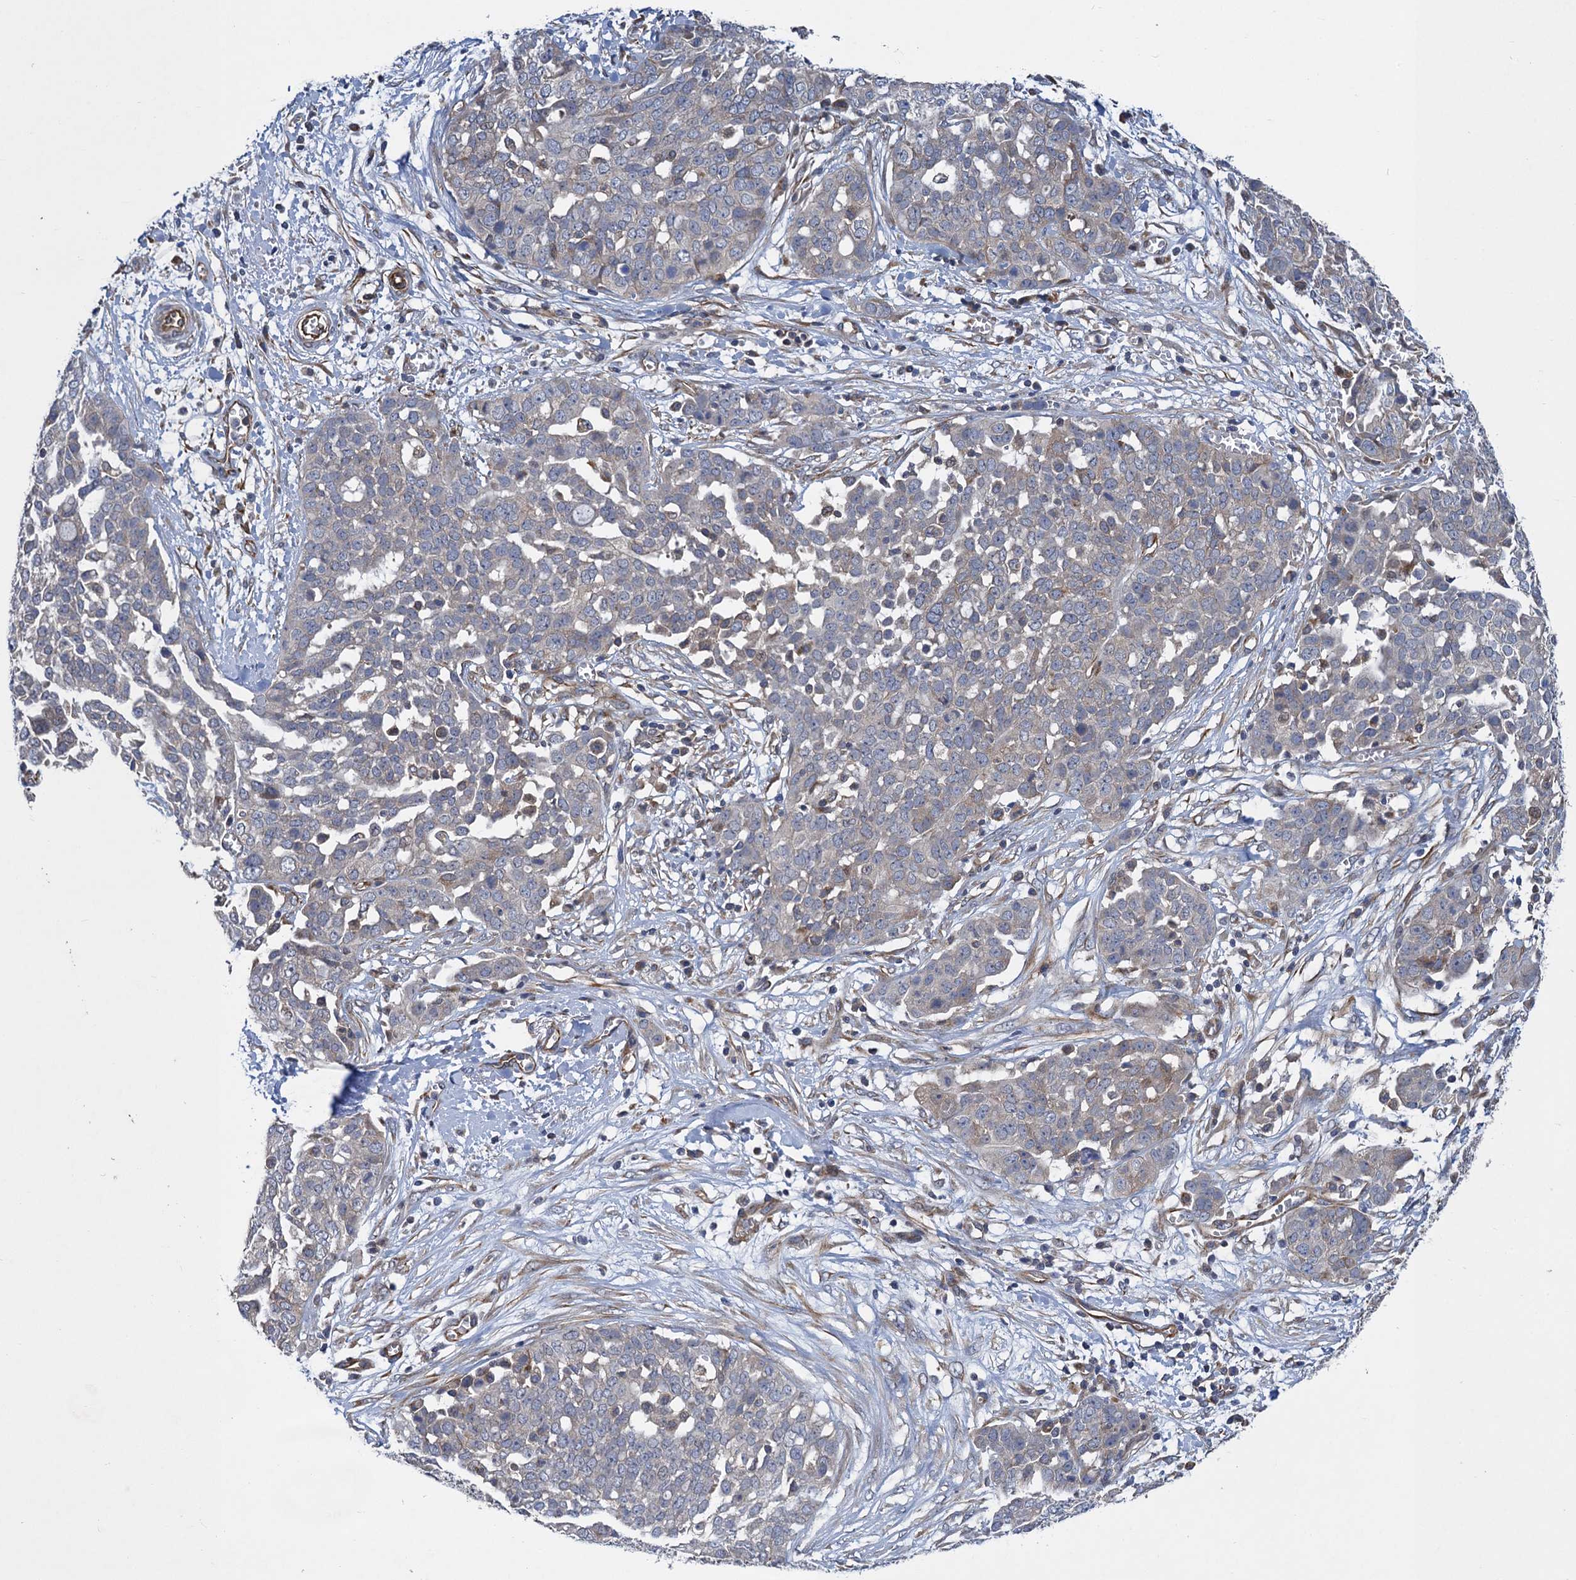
{"staining": {"intensity": "weak", "quantity": "<25%", "location": "cytoplasmic/membranous"}, "tissue": "ovarian cancer", "cell_type": "Tumor cells", "image_type": "cancer", "snomed": [{"axis": "morphology", "description": "Cystadenocarcinoma, serous, NOS"}, {"axis": "topography", "description": "Soft tissue"}, {"axis": "topography", "description": "Ovary"}], "caption": "The immunohistochemistry image has no significant positivity in tumor cells of ovarian cancer (serous cystadenocarcinoma) tissue. (Immunohistochemistry, brightfield microscopy, high magnification).", "gene": "PJA2", "patient": {"sex": "female", "age": 57}}